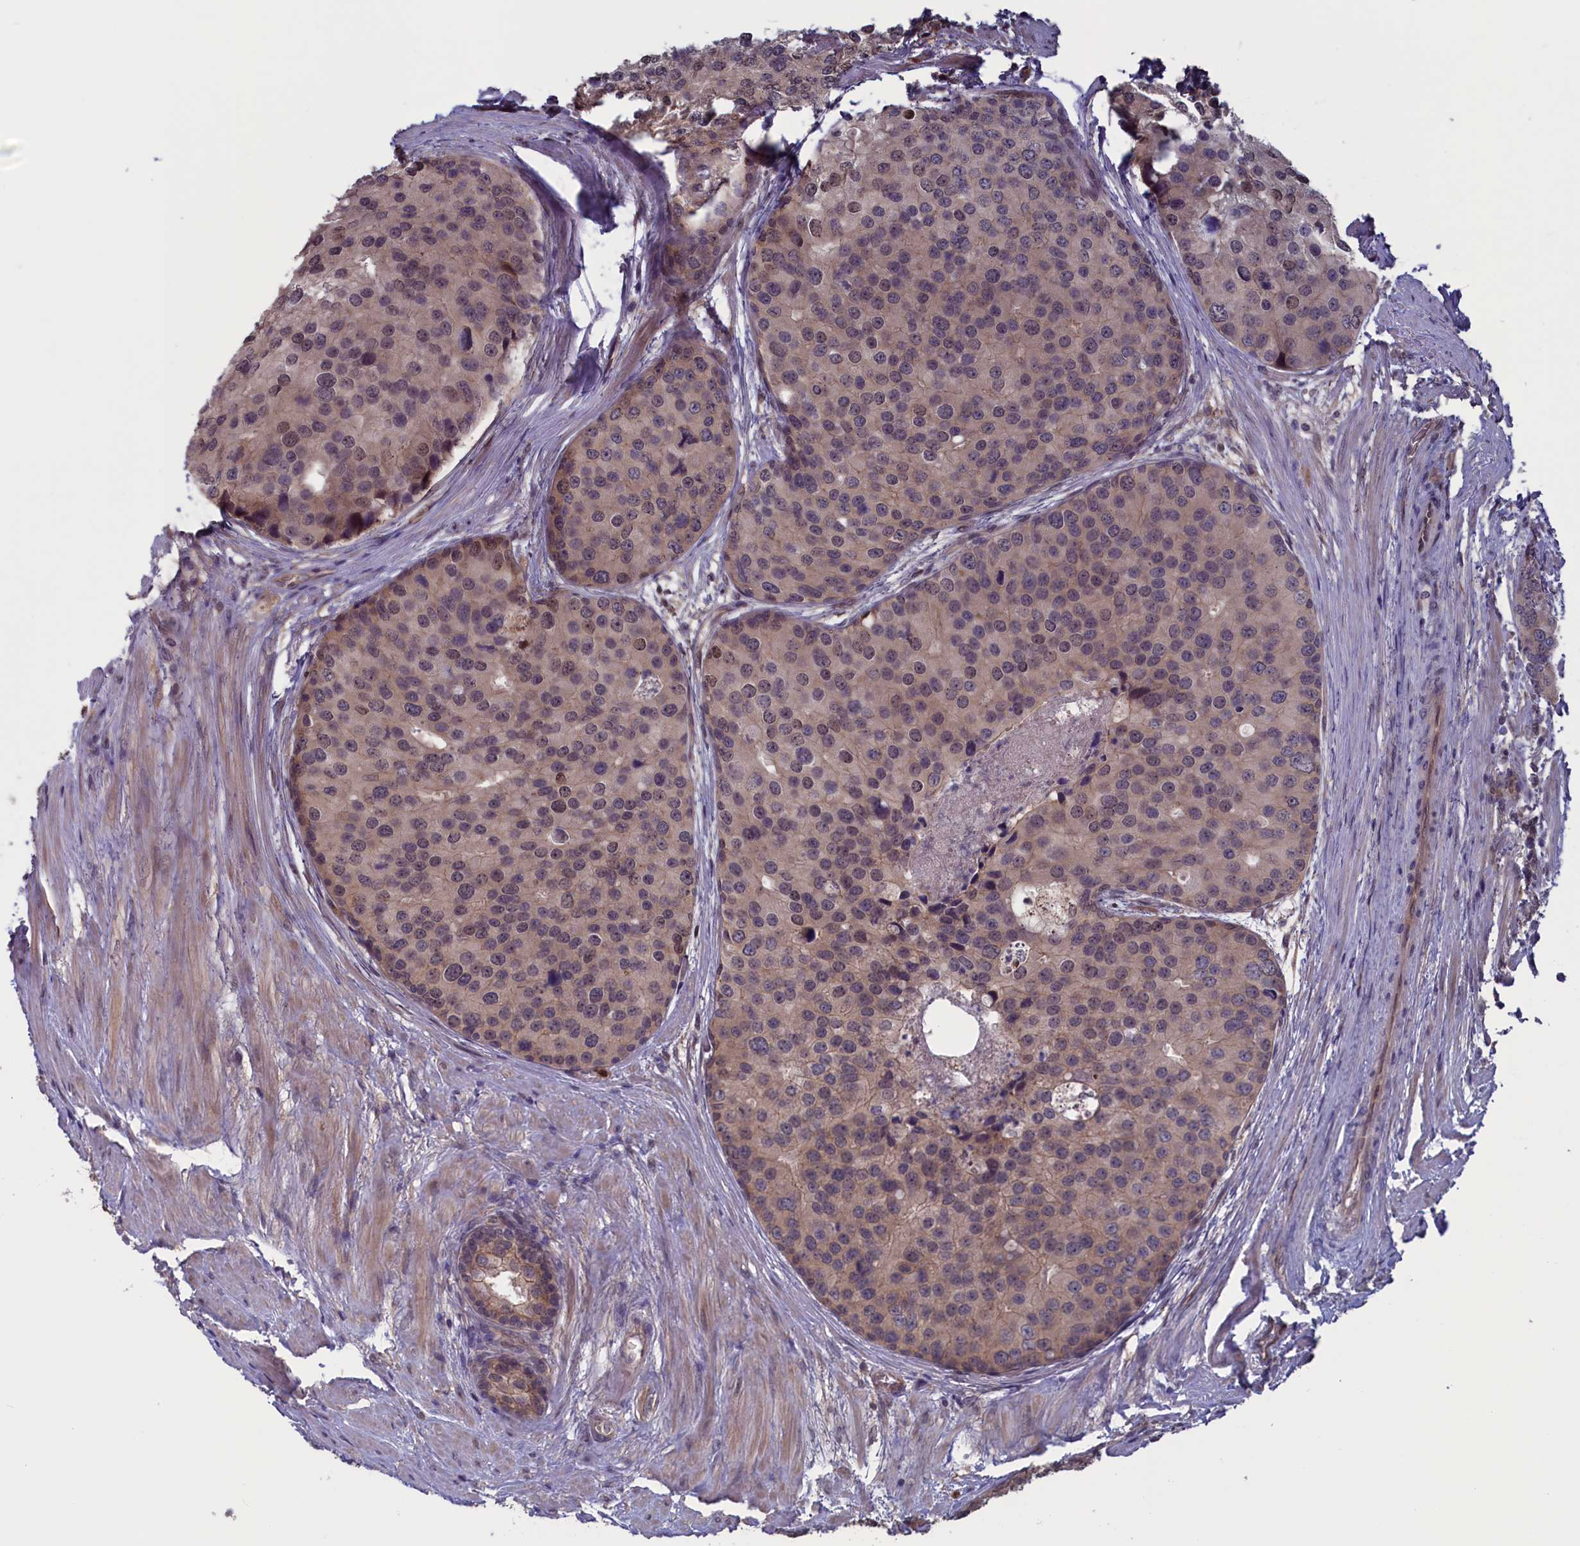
{"staining": {"intensity": "weak", "quantity": "<25%", "location": "cytoplasmic/membranous,nuclear"}, "tissue": "prostate cancer", "cell_type": "Tumor cells", "image_type": "cancer", "snomed": [{"axis": "morphology", "description": "Adenocarcinoma, High grade"}, {"axis": "topography", "description": "Prostate"}], "caption": "Tumor cells are negative for brown protein staining in prostate high-grade adenocarcinoma.", "gene": "PLP2", "patient": {"sex": "male", "age": 62}}